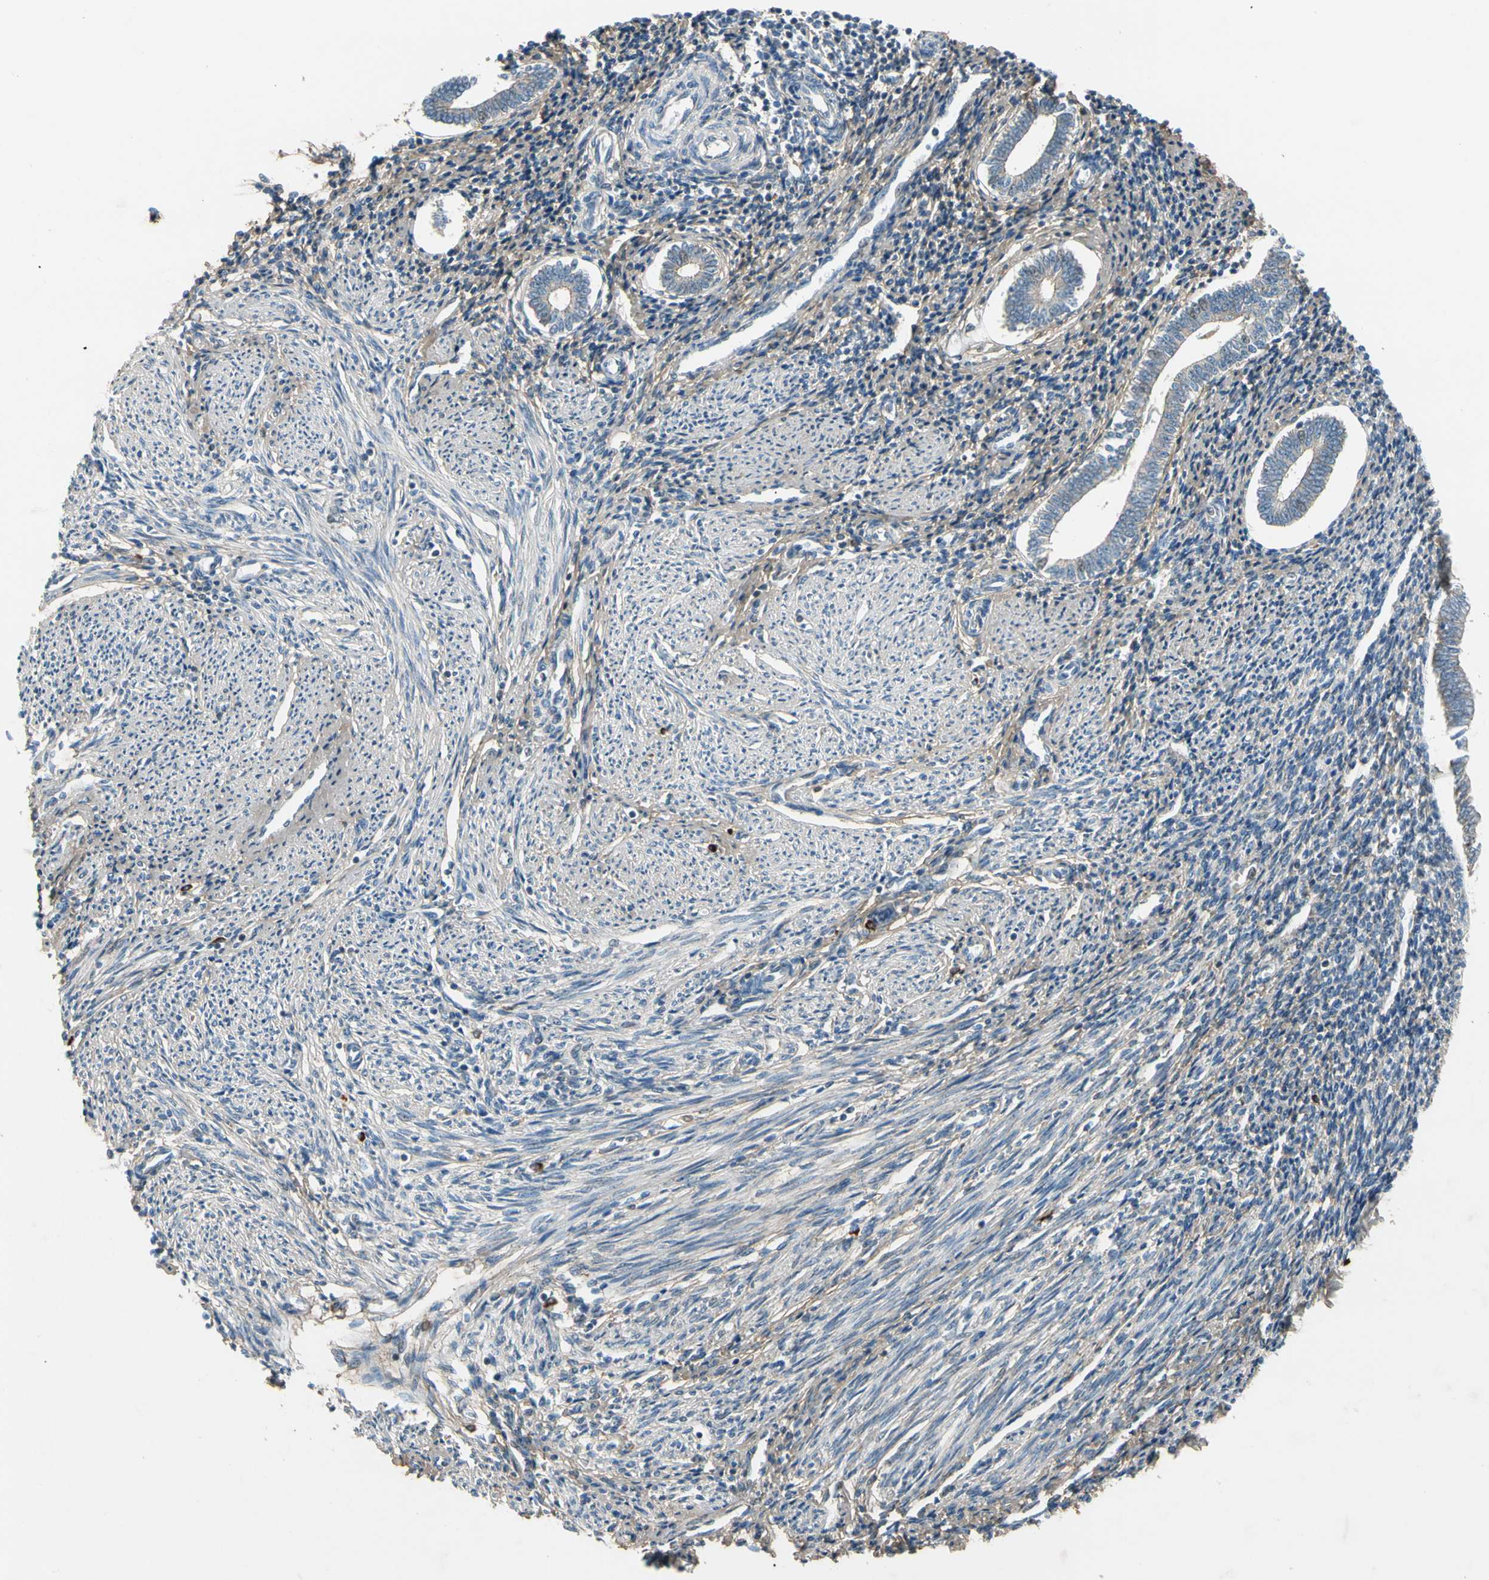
{"staining": {"intensity": "weak", "quantity": ">75%", "location": "cytoplasmic/membranous"}, "tissue": "endometrium", "cell_type": "Cells in endometrial stroma", "image_type": "normal", "snomed": [{"axis": "morphology", "description": "Normal tissue, NOS"}, {"axis": "topography", "description": "Endometrium"}], "caption": "Immunohistochemical staining of benign endometrium exhibits weak cytoplasmic/membranous protein staining in about >75% of cells in endometrial stroma. (DAB IHC, brown staining for protein, blue staining for nuclei).", "gene": "MST1R", "patient": {"sex": "female", "age": 52}}